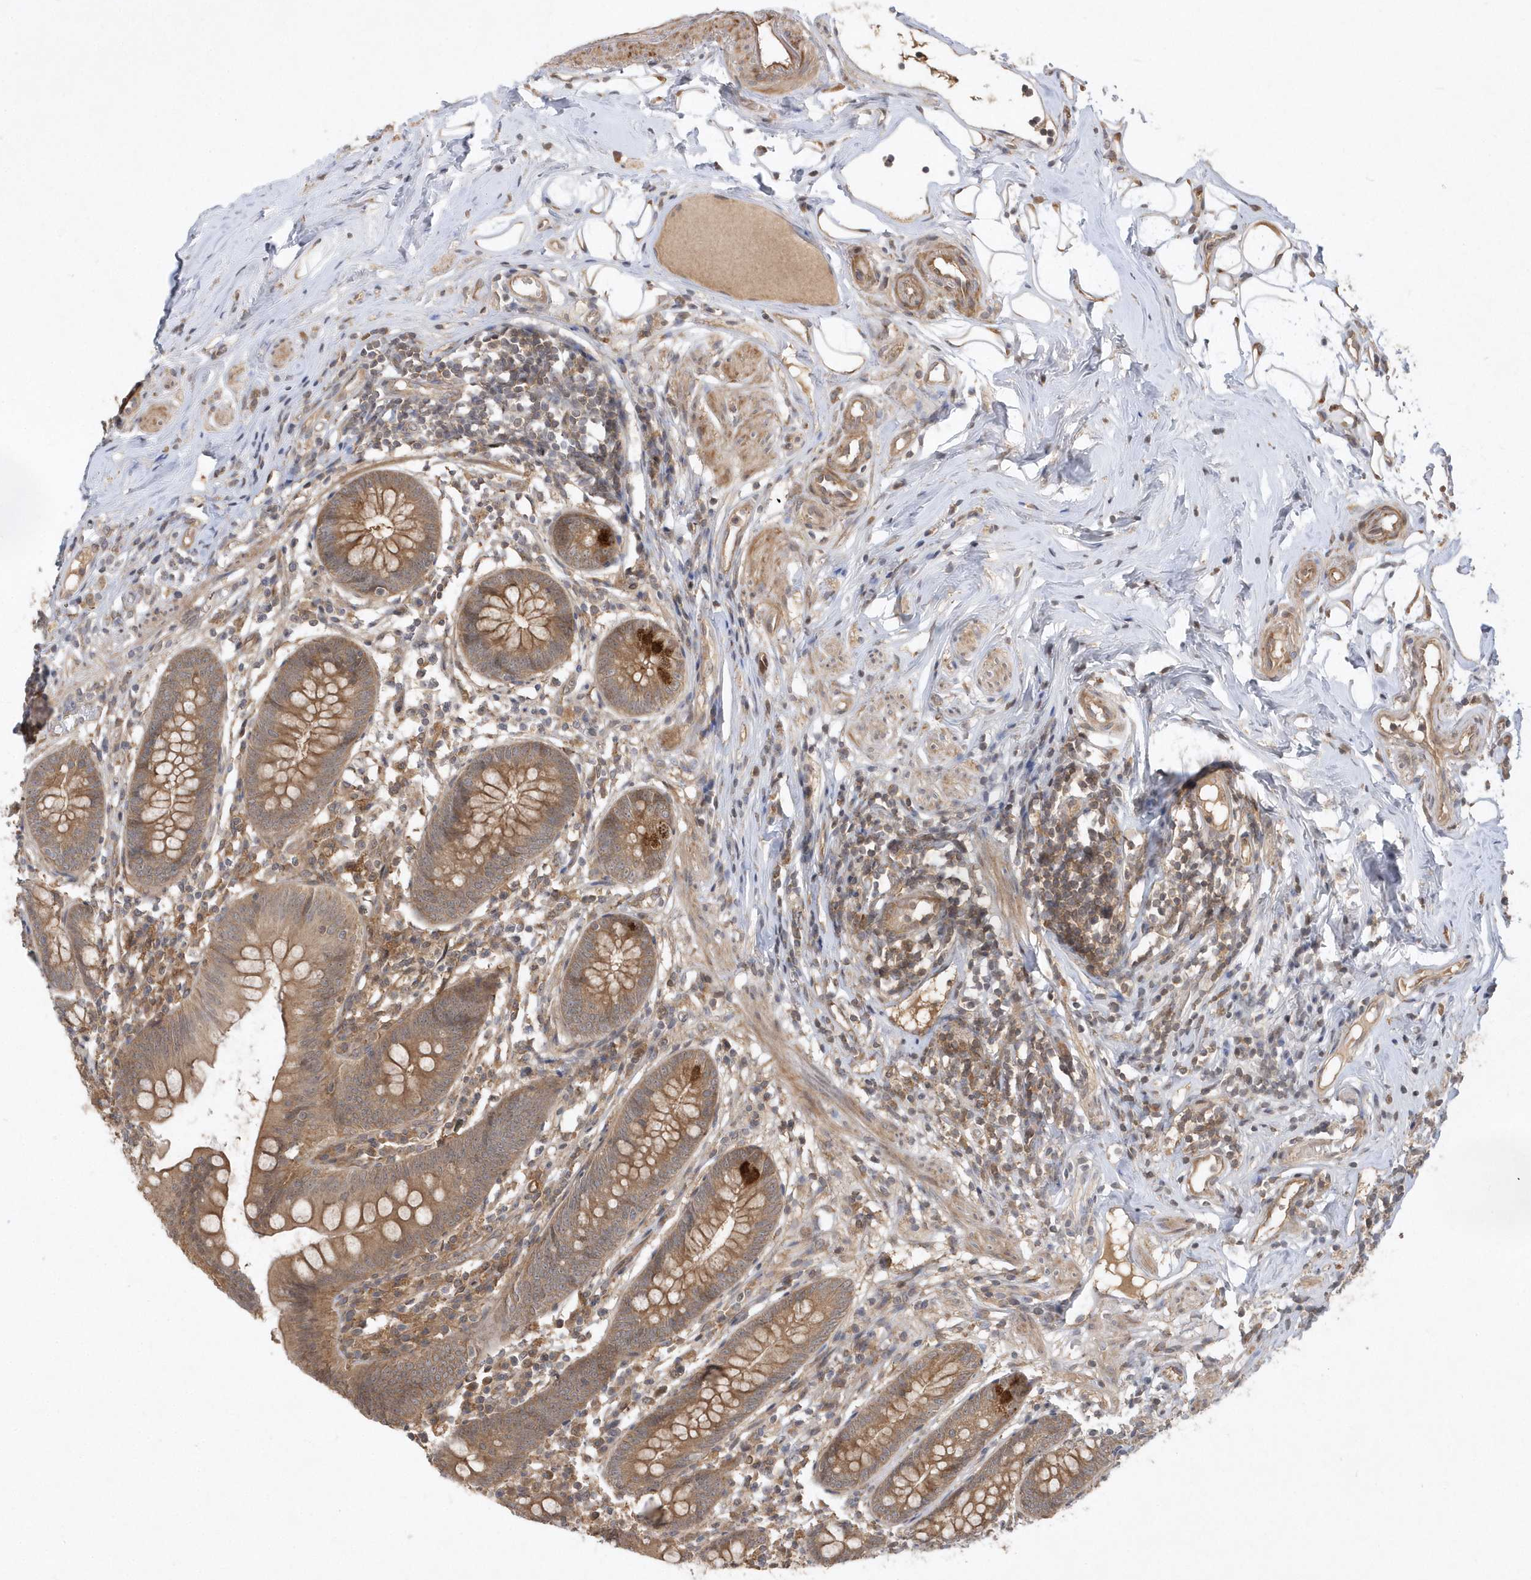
{"staining": {"intensity": "moderate", "quantity": ">75%", "location": "cytoplasmic/membranous"}, "tissue": "appendix", "cell_type": "Glandular cells", "image_type": "normal", "snomed": [{"axis": "morphology", "description": "Normal tissue, NOS"}, {"axis": "topography", "description": "Appendix"}], "caption": "Immunohistochemistry micrograph of unremarkable appendix: human appendix stained using IHC reveals medium levels of moderate protein expression localized specifically in the cytoplasmic/membranous of glandular cells, appearing as a cytoplasmic/membranous brown color.", "gene": "GFM2", "patient": {"sex": "female", "age": 62}}